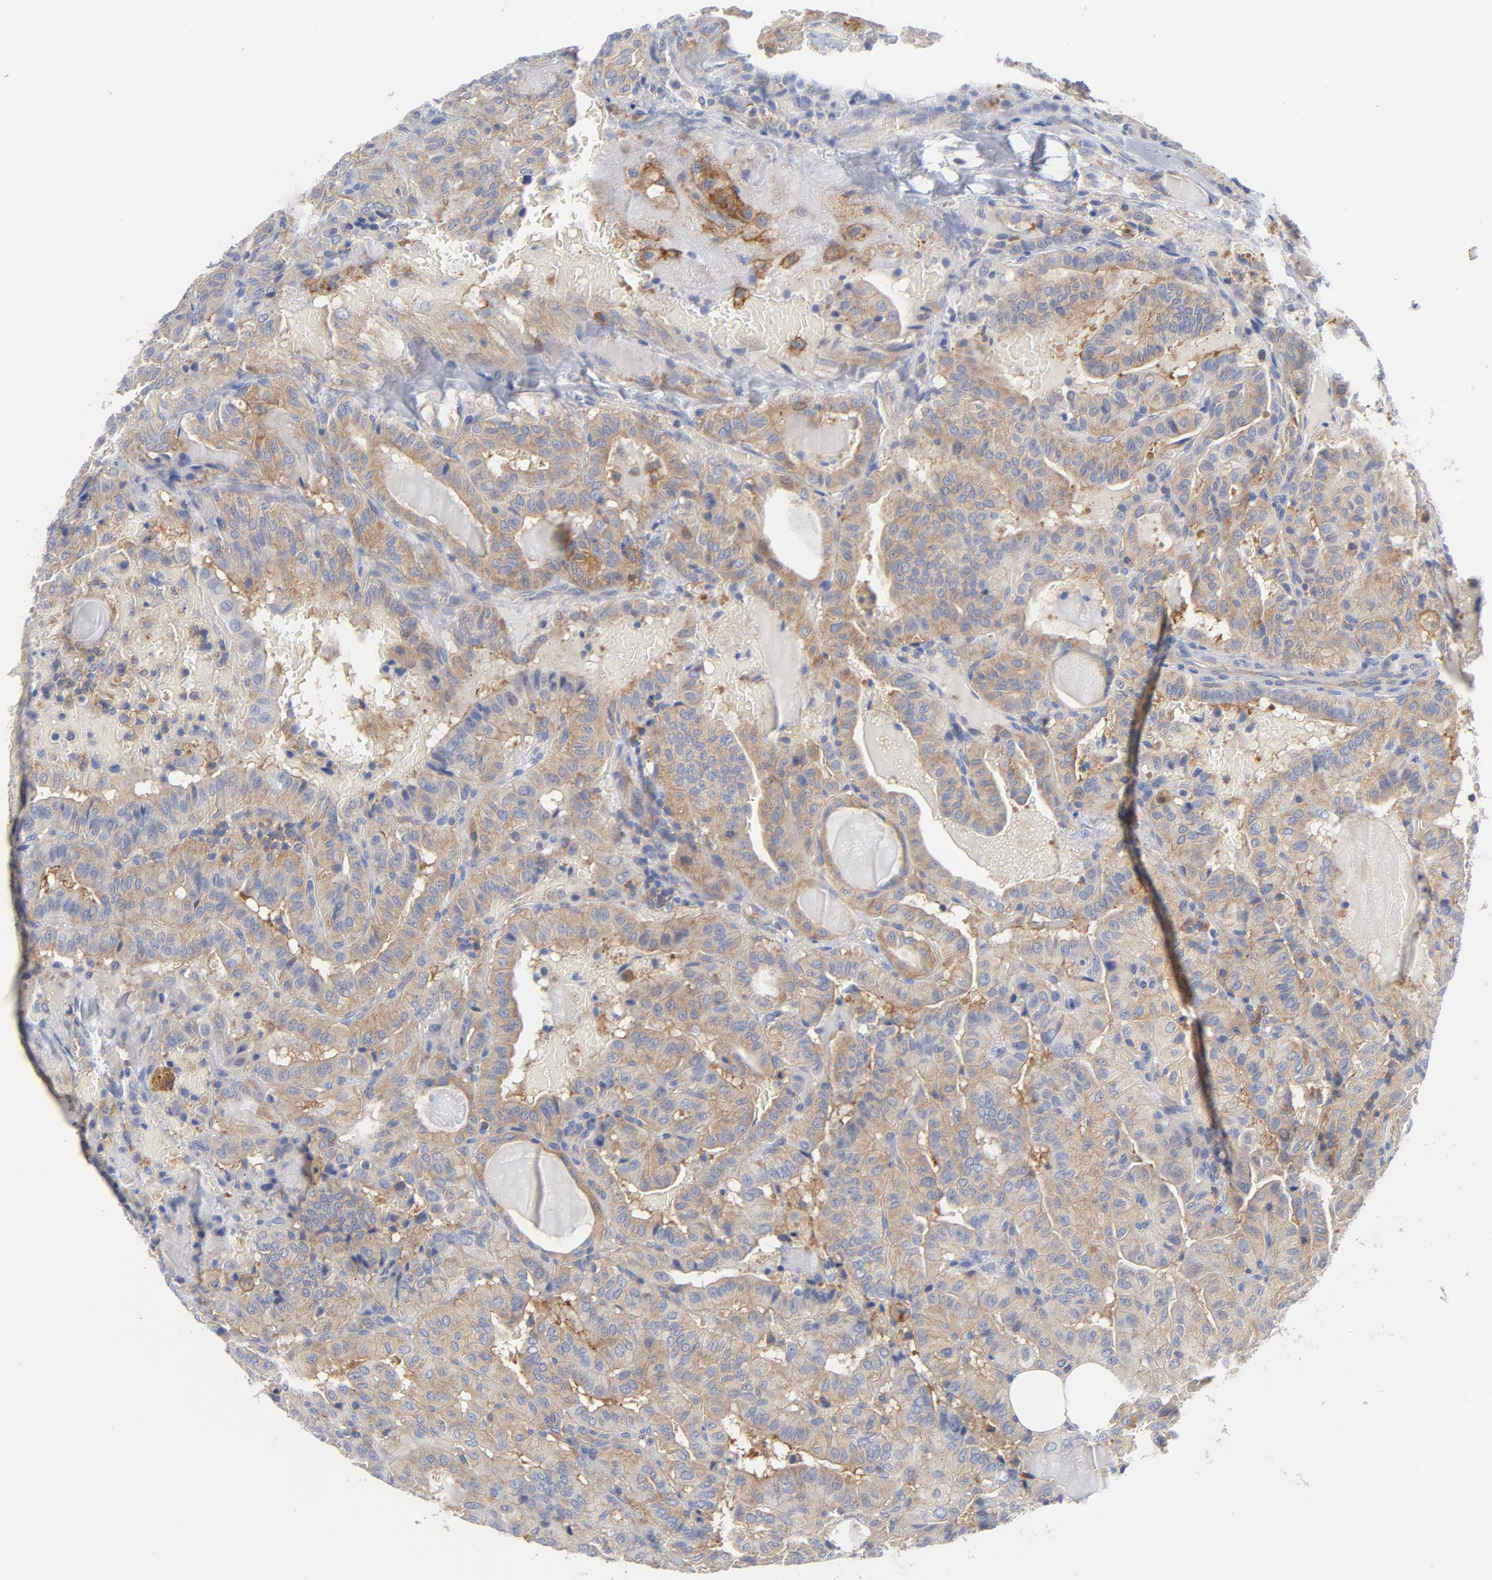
{"staining": {"intensity": "weak", "quantity": "25%-75%", "location": "cytoplasmic/membranous"}, "tissue": "thyroid cancer", "cell_type": "Tumor cells", "image_type": "cancer", "snomed": [{"axis": "morphology", "description": "Papillary adenocarcinoma, NOS"}, {"axis": "topography", "description": "Thyroid gland"}], "caption": "Thyroid cancer (papillary adenocarcinoma) stained with DAB (3,3'-diaminobenzidine) IHC exhibits low levels of weak cytoplasmic/membranous expression in approximately 25%-75% of tumor cells.", "gene": "CD86", "patient": {"sex": "male", "age": 77}}